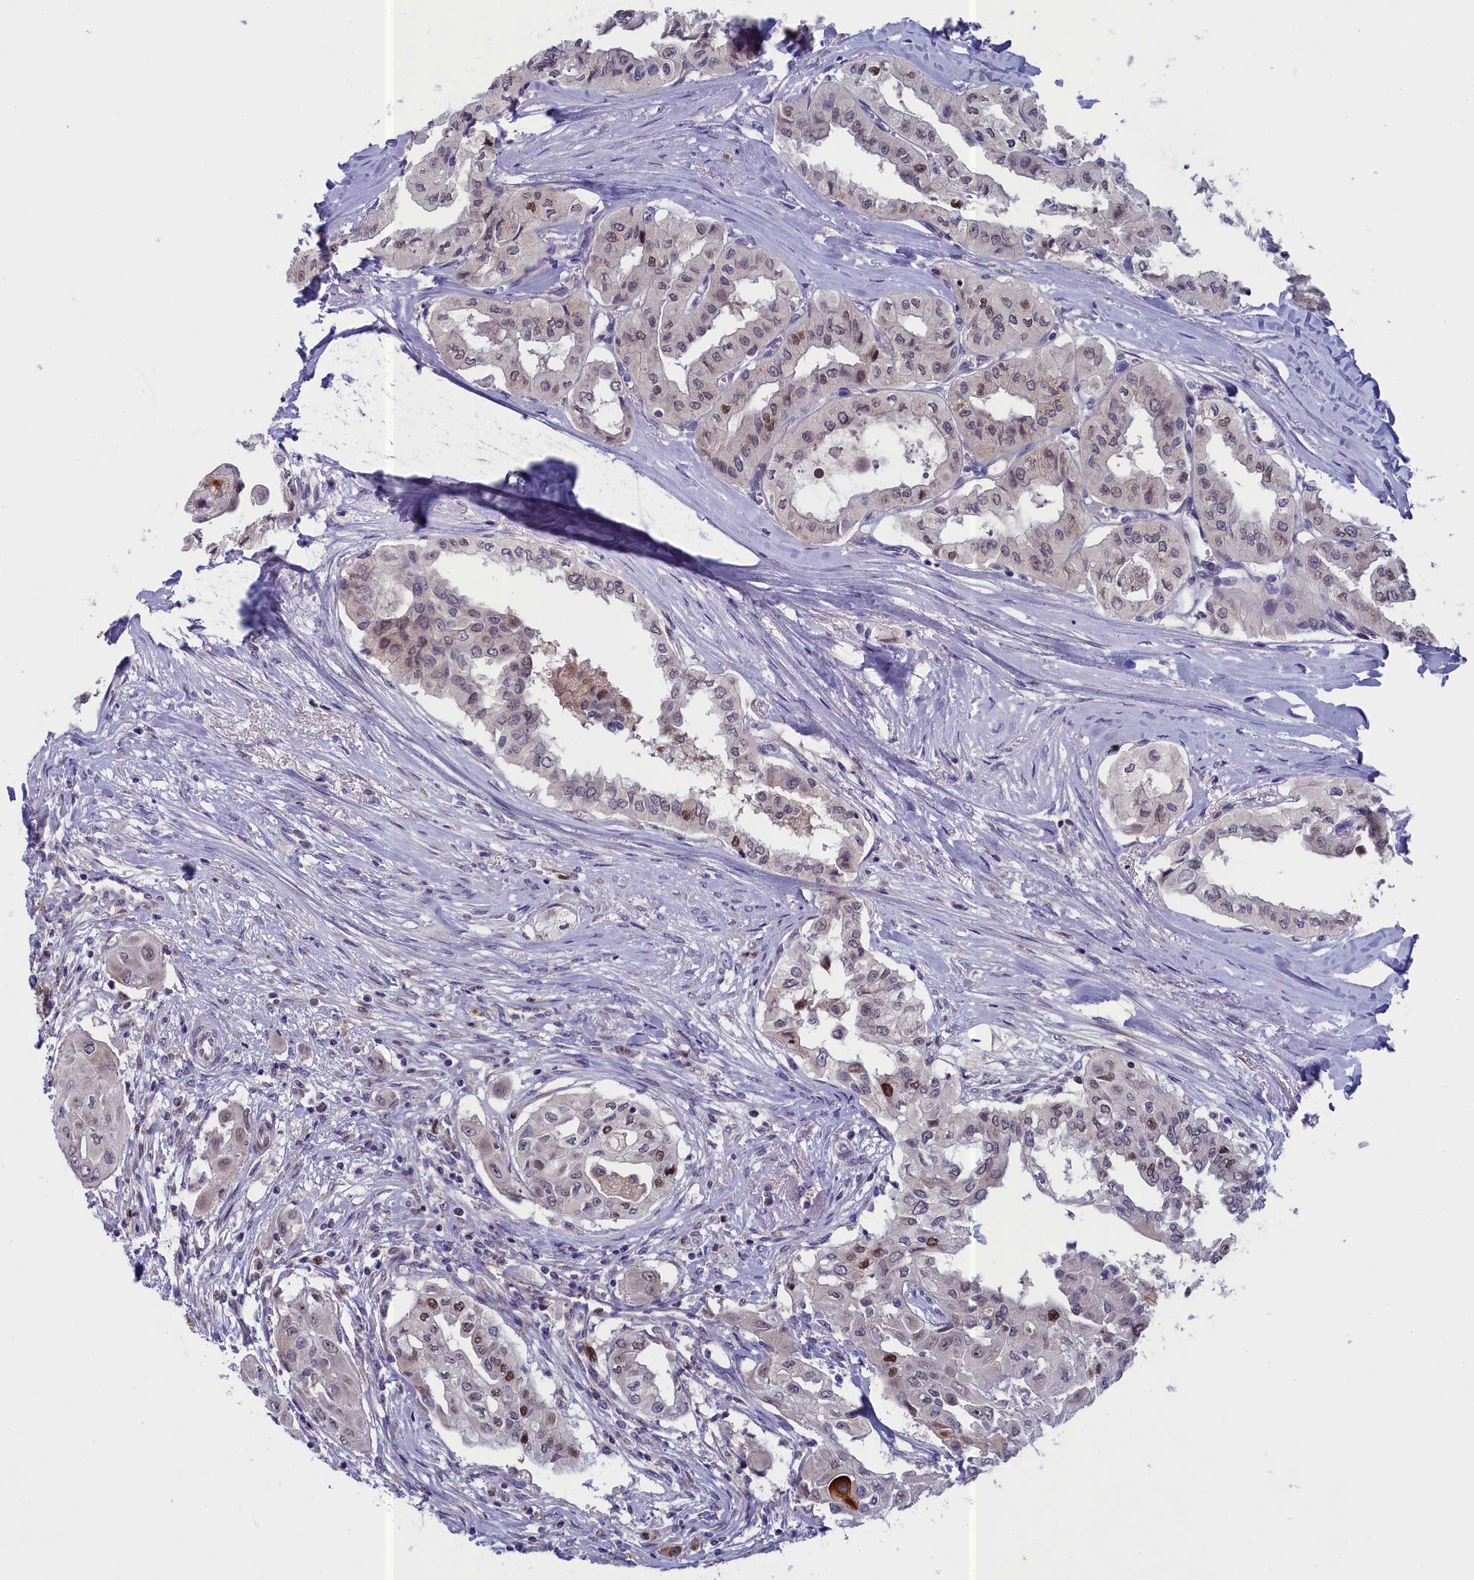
{"staining": {"intensity": "moderate", "quantity": "<25%", "location": "nuclear"}, "tissue": "thyroid cancer", "cell_type": "Tumor cells", "image_type": "cancer", "snomed": [{"axis": "morphology", "description": "Papillary adenocarcinoma, NOS"}, {"axis": "topography", "description": "Thyroid gland"}], "caption": "Protein staining exhibits moderate nuclear staining in about <25% of tumor cells in thyroid papillary adenocarcinoma. The staining is performed using DAB brown chromogen to label protein expression. The nuclei are counter-stained blue using hematoxylin.", "gene": "LIG1", "patient": {"sex": "female", "age": 59}}